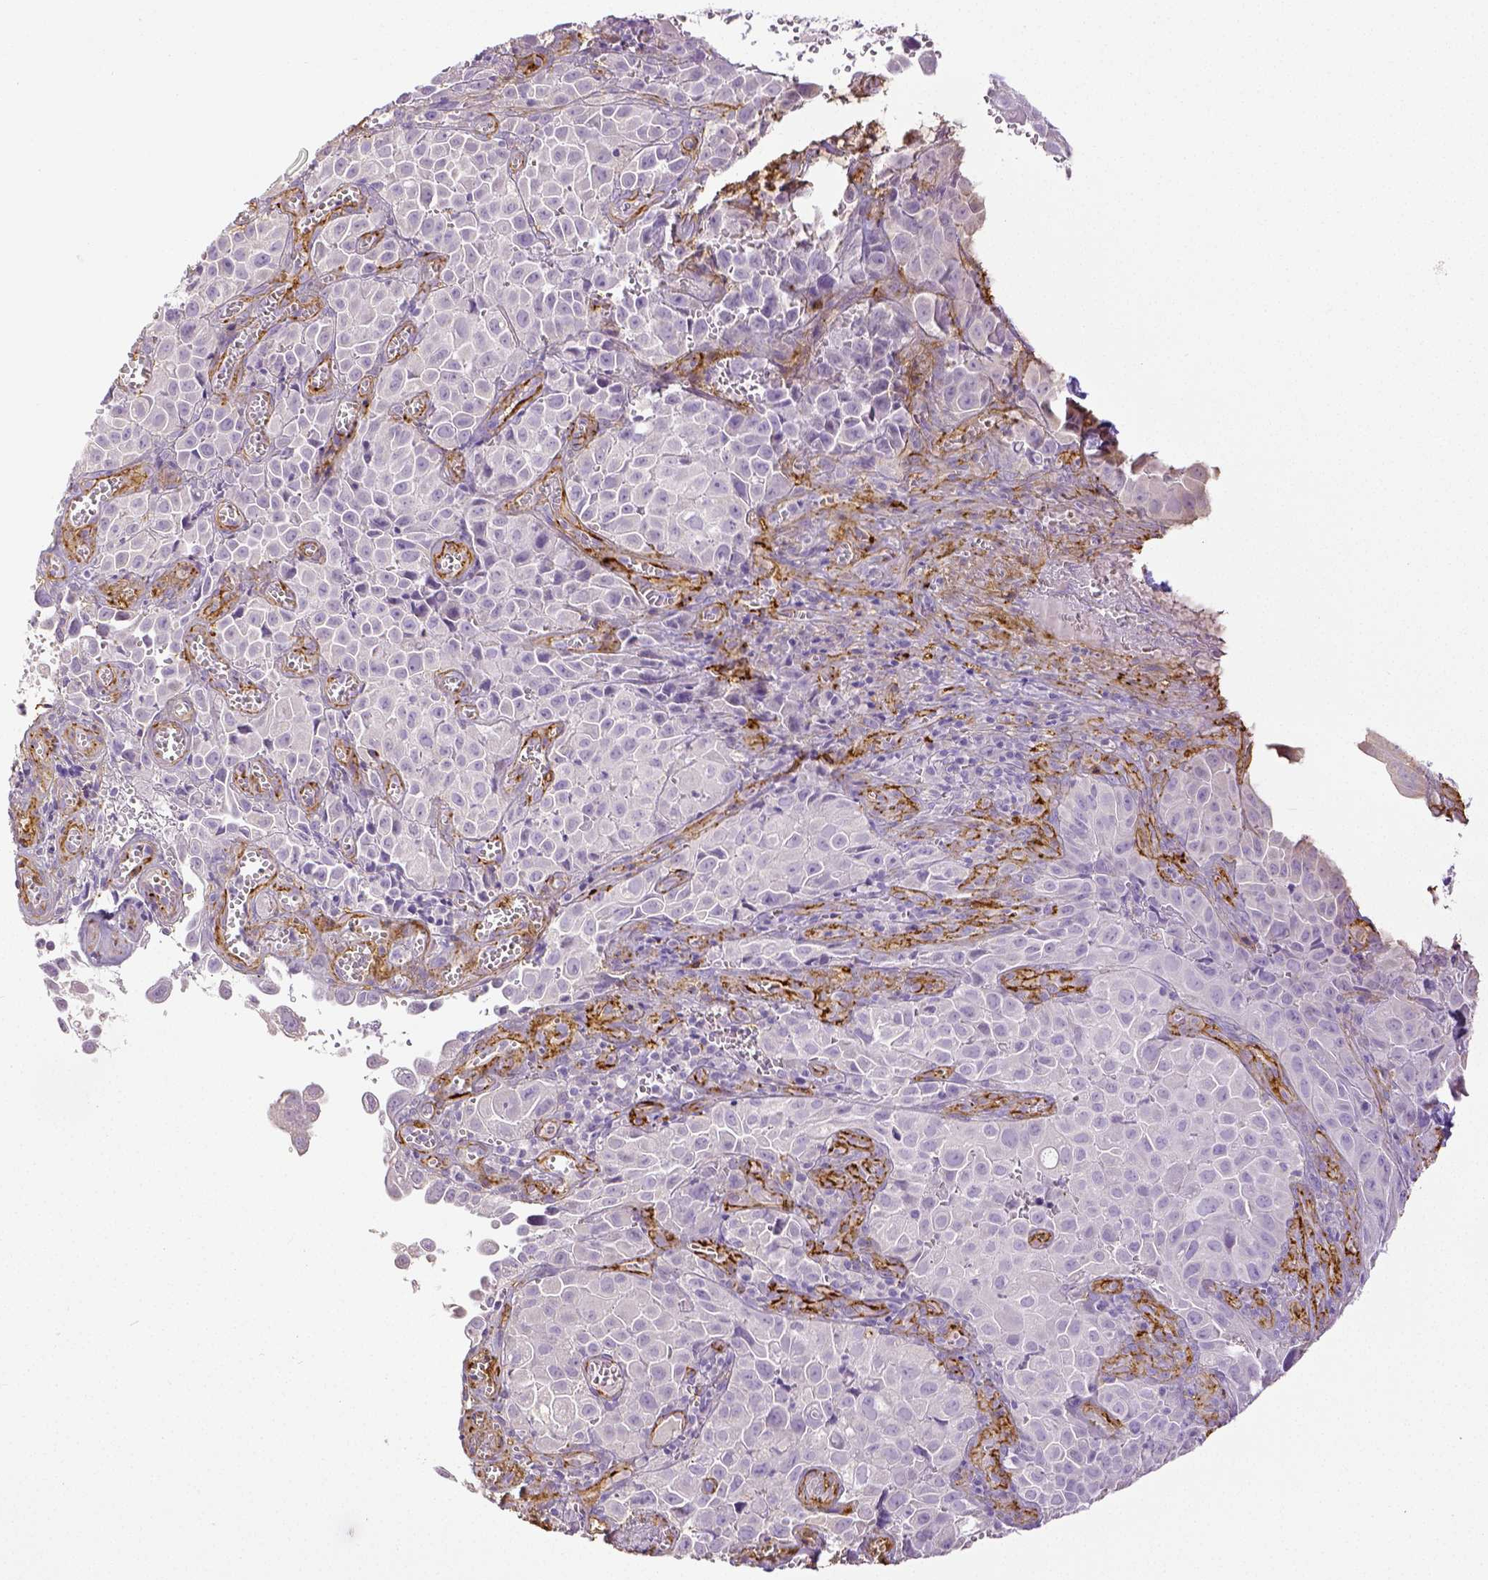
{"staining": {"intensity": "negative", "quantity": "none", "location": "none"}, "tissue": "cervical cancer", "cell_type": "Tumor cells", "image_type": "cancer", "snomed": [{"axis": "morphology", "description": "Squamous cell carcinoma, NOS"}, {"axis": "topography", "description": "Cervix"}], "caption": "Cervical cancer (squamous cell carcinoma) was stained to show a protein in brown. There is no significant expression in tumor cells. (Brightfield microscopy of DAB (3,3'-diaminobenzidine) immunohistochemistry at high magnification).", "gene": "THY1", "patient": {"sex": "female", "age": 55}}